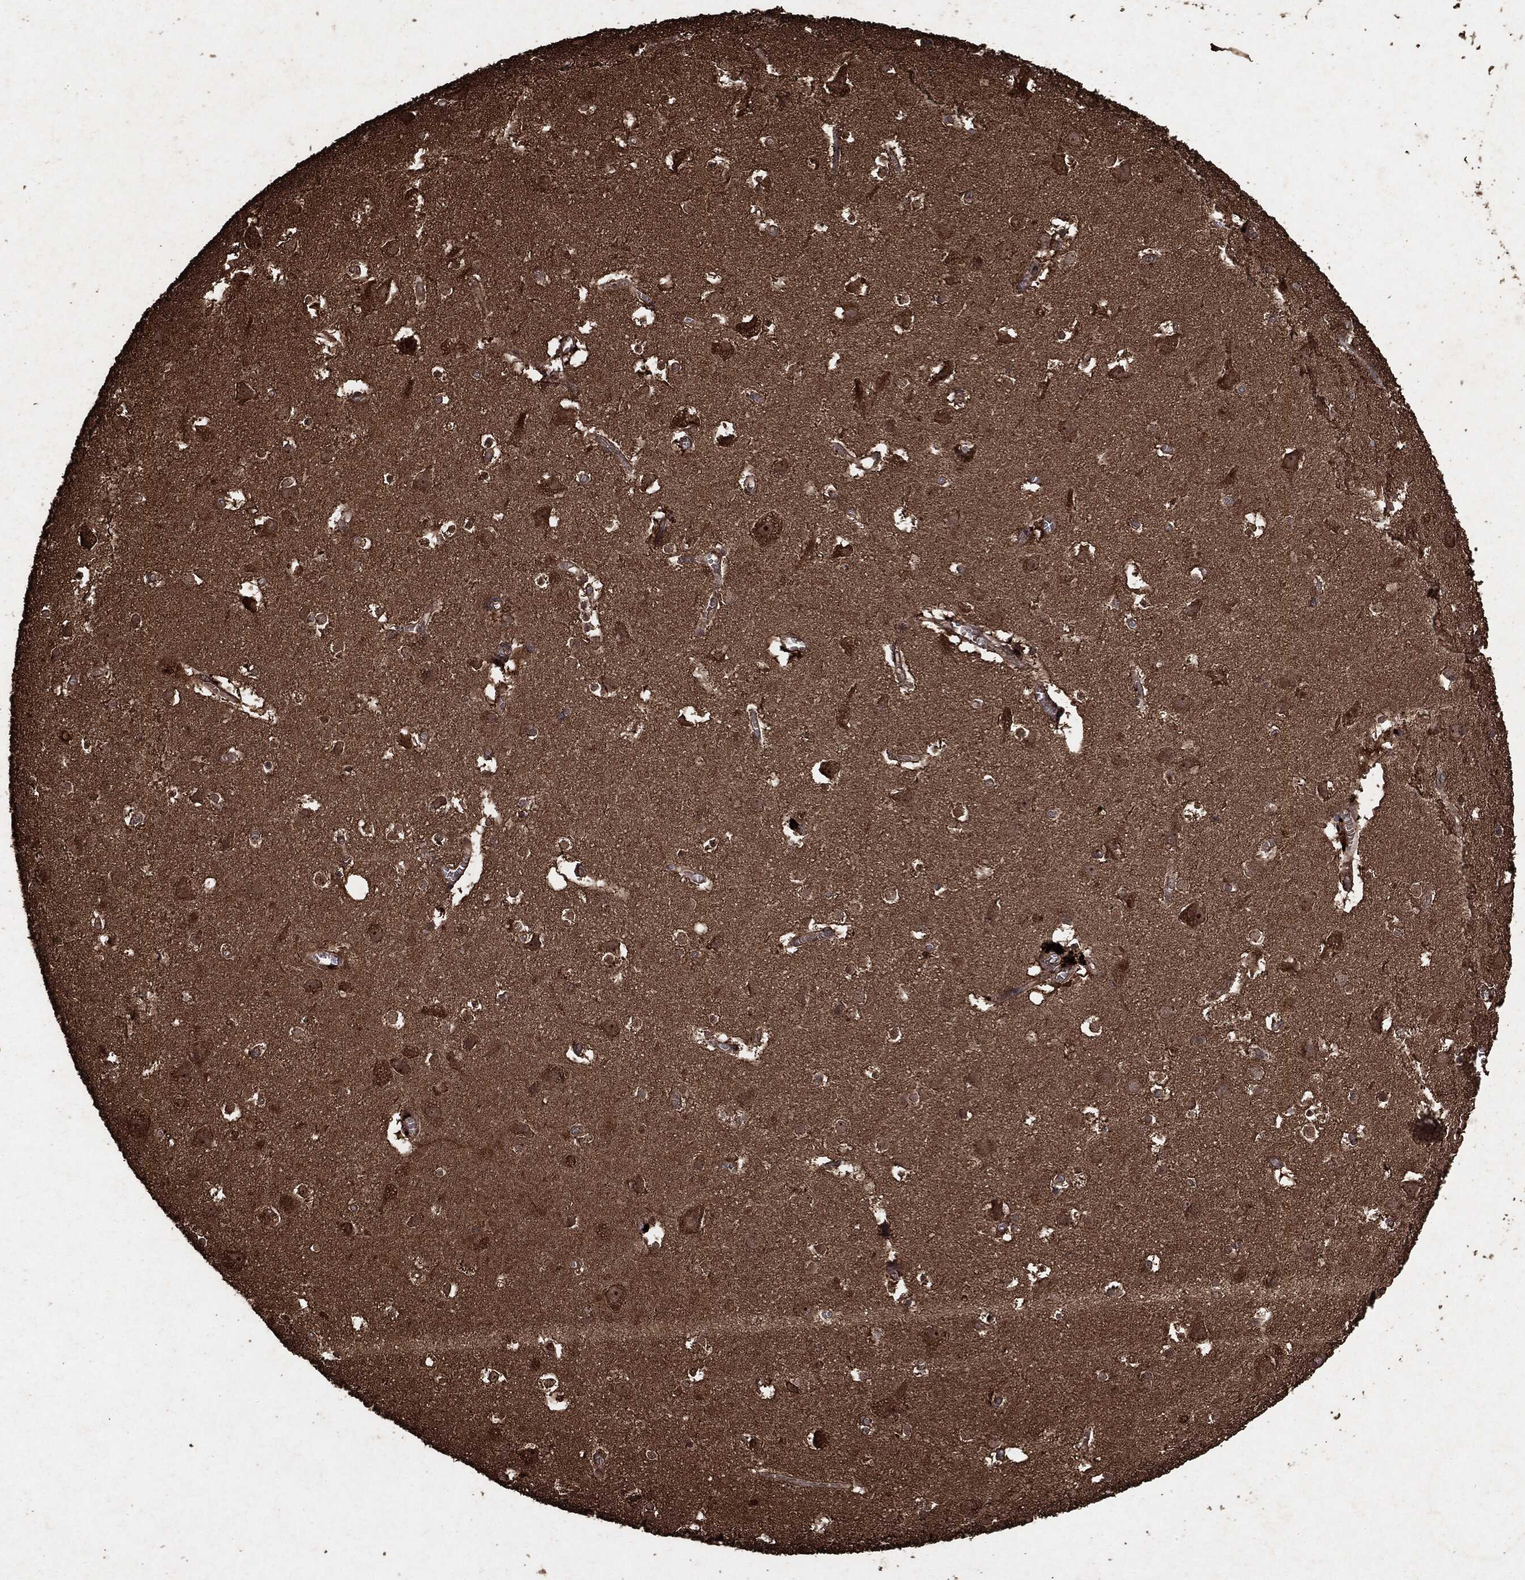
{"staining": {"intensity": "negative", "quantity": "none", "location": "none"}, "tissue": "cerebral cortex", "cell_type": "Endothelial cells", "image_type": "normal", "snomed": [{"axis": "morphology", "description": "Normal tissue, NOS"}, {"axis": "topography", "description": "Cerebral cortex"}], "caption": "Immunohistochemistry (IHC) image of unremarkable cerebral cortex stained for a protein (brown), which shows no staining in endothelial cells. (IHC, brightfield microscopy, high magnification).", "gene": "ARAF", "patient": {"sex": "male", "age": 59}}